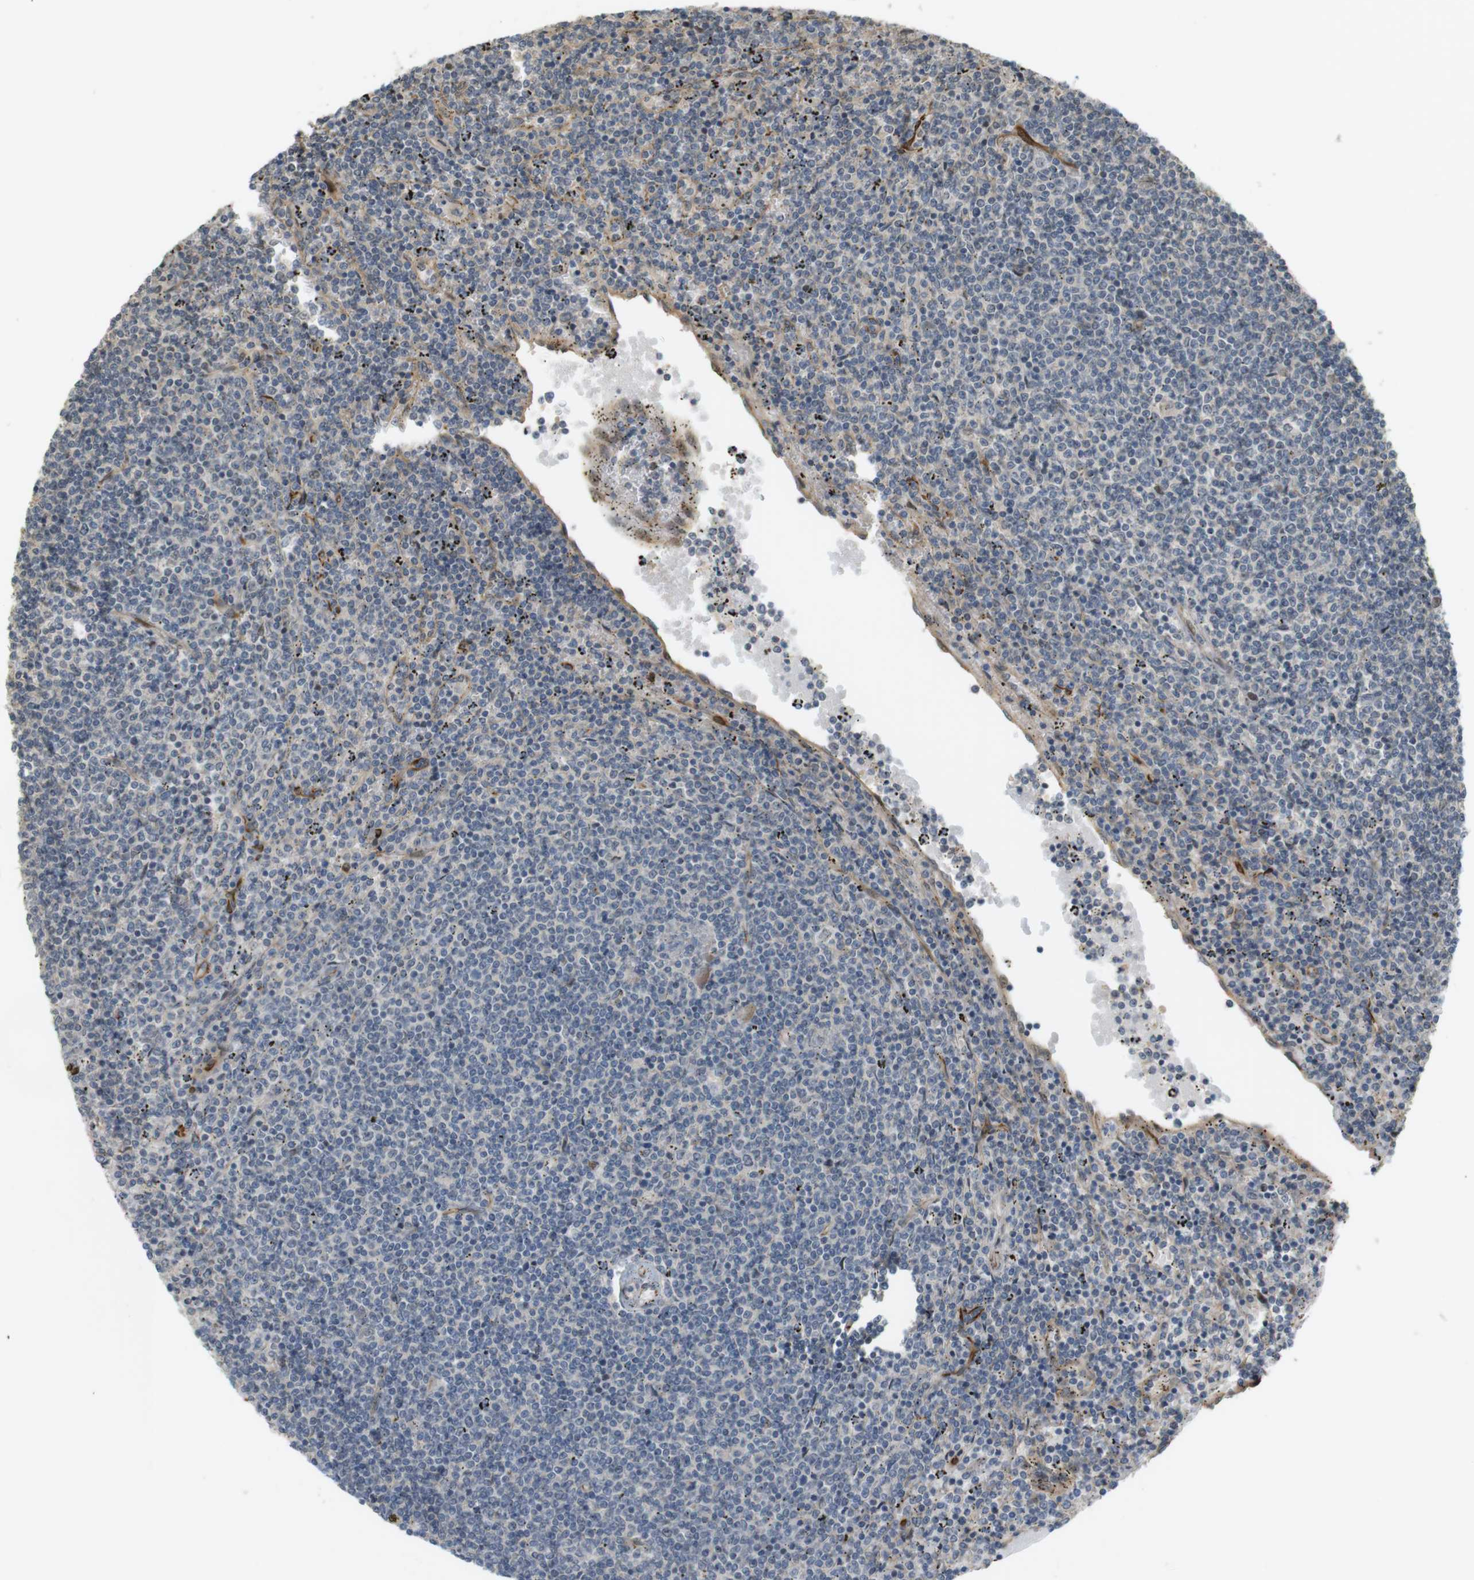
{"staining": {"intensity": "negative", "quantity": "none", "location": "none"}, "tissue": "lymphoma", "cell_type": "Tumor cells", "image_type": "cancer", "snomed": [{"axis": "morphology", "description": "Malignant lymphoma, non-Hodgkin's type, Low grade"}, {"axis": "topography", "description": "Spleen"}], "caption": "The micrograph reveals no significant expression in tumor cells of lymphoma.", "gene": "TSPAN9", "patient": {"sex": "female", "age": 50}}